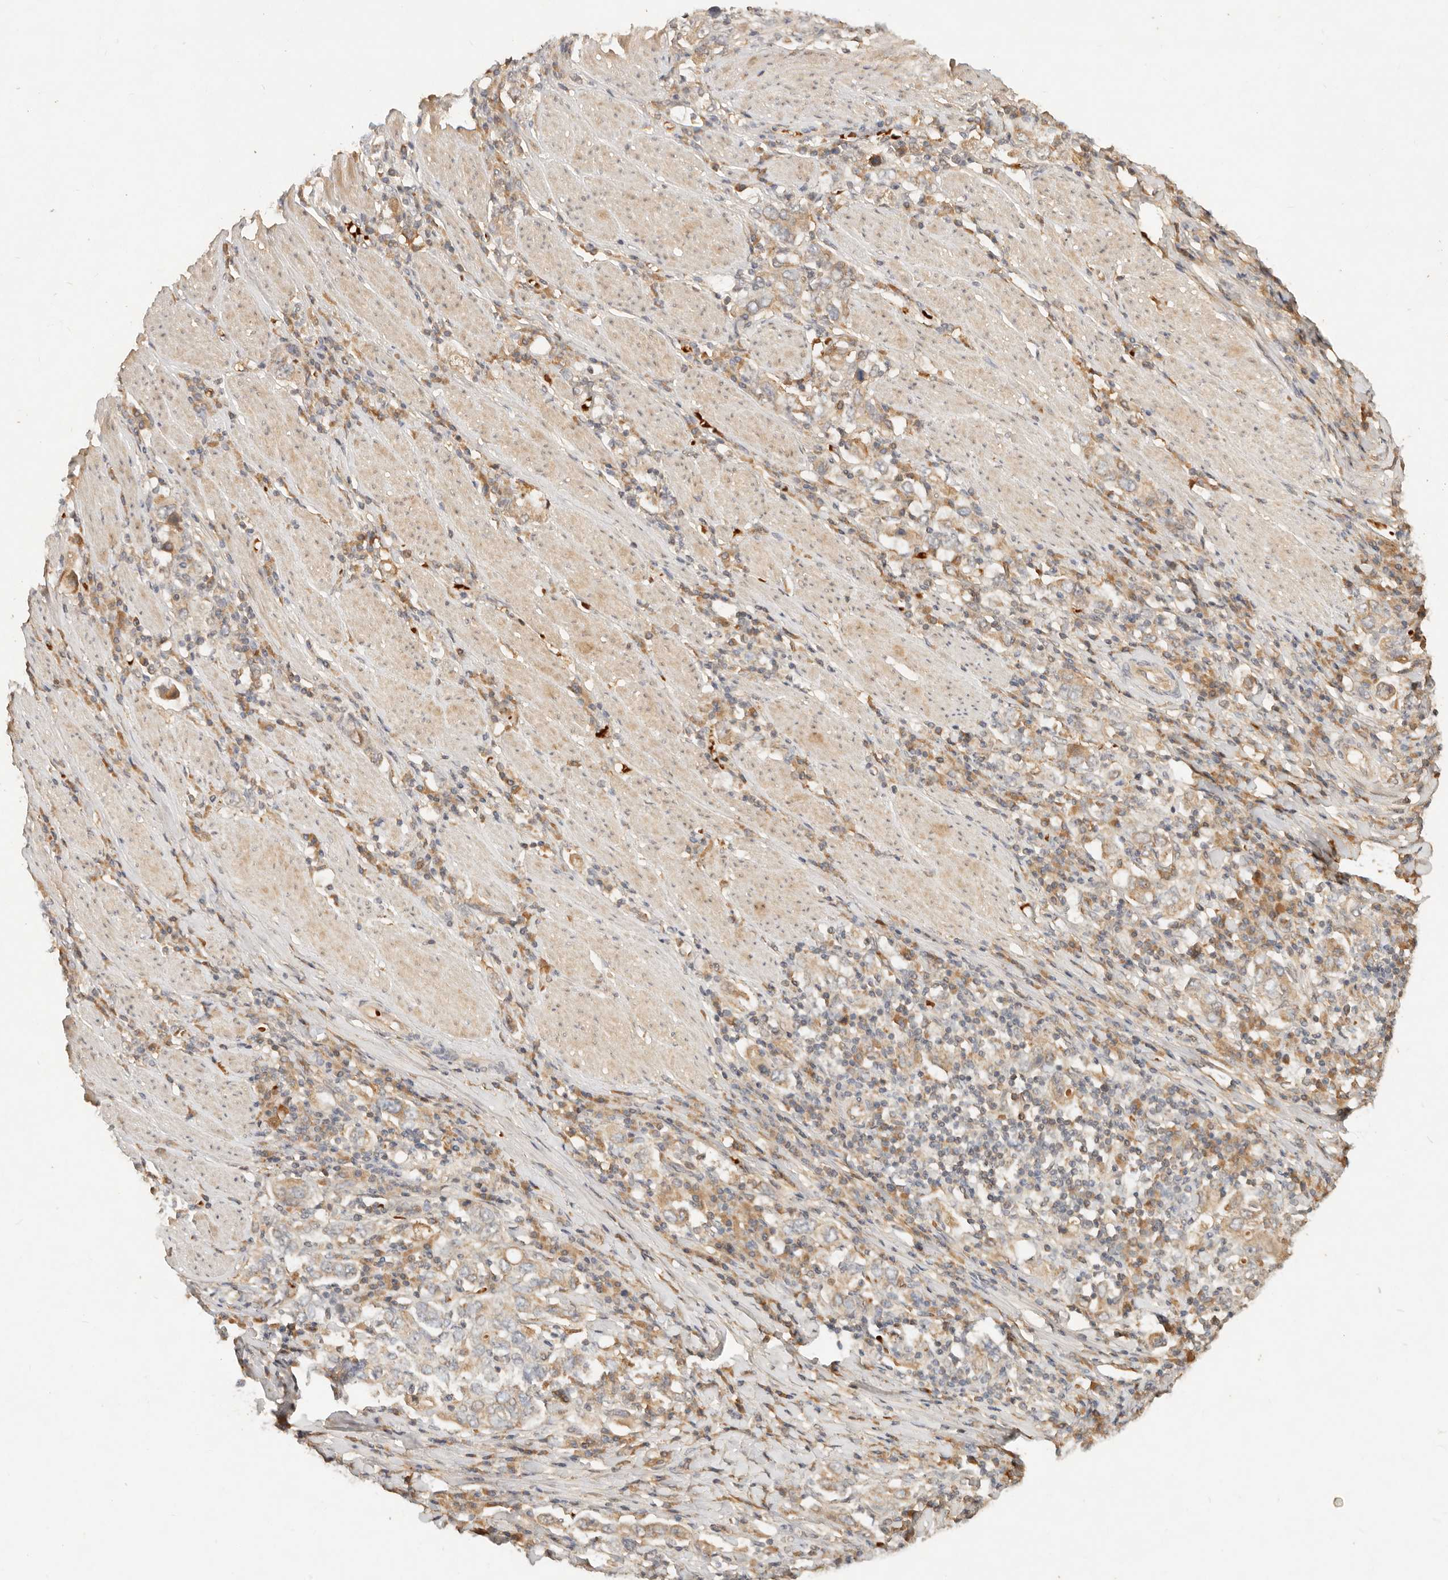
{"staining": {"intensity": "moderate", "quantity": "25%-75%", "location": "cytoplasmic/membranous"}, "tissue": "stomach cancer", "cell_type": "Tumor cells", "image_type": "cancer", "snomed": [{"axis": "morphology", "description": "Adenocarcinoma, NOS"}, {"axis": "topography", "description": "Stomach, upper"}], "caption": "Immunohistochemical staining of human stomach cancer (adenocarcinoma) displays medium levels of moderate cytoplasmic/membranous protein positivity in about 25%-75% of tumor cells.", "gene": "FREM2", "patient": {"sex": "male", "age": 62}}